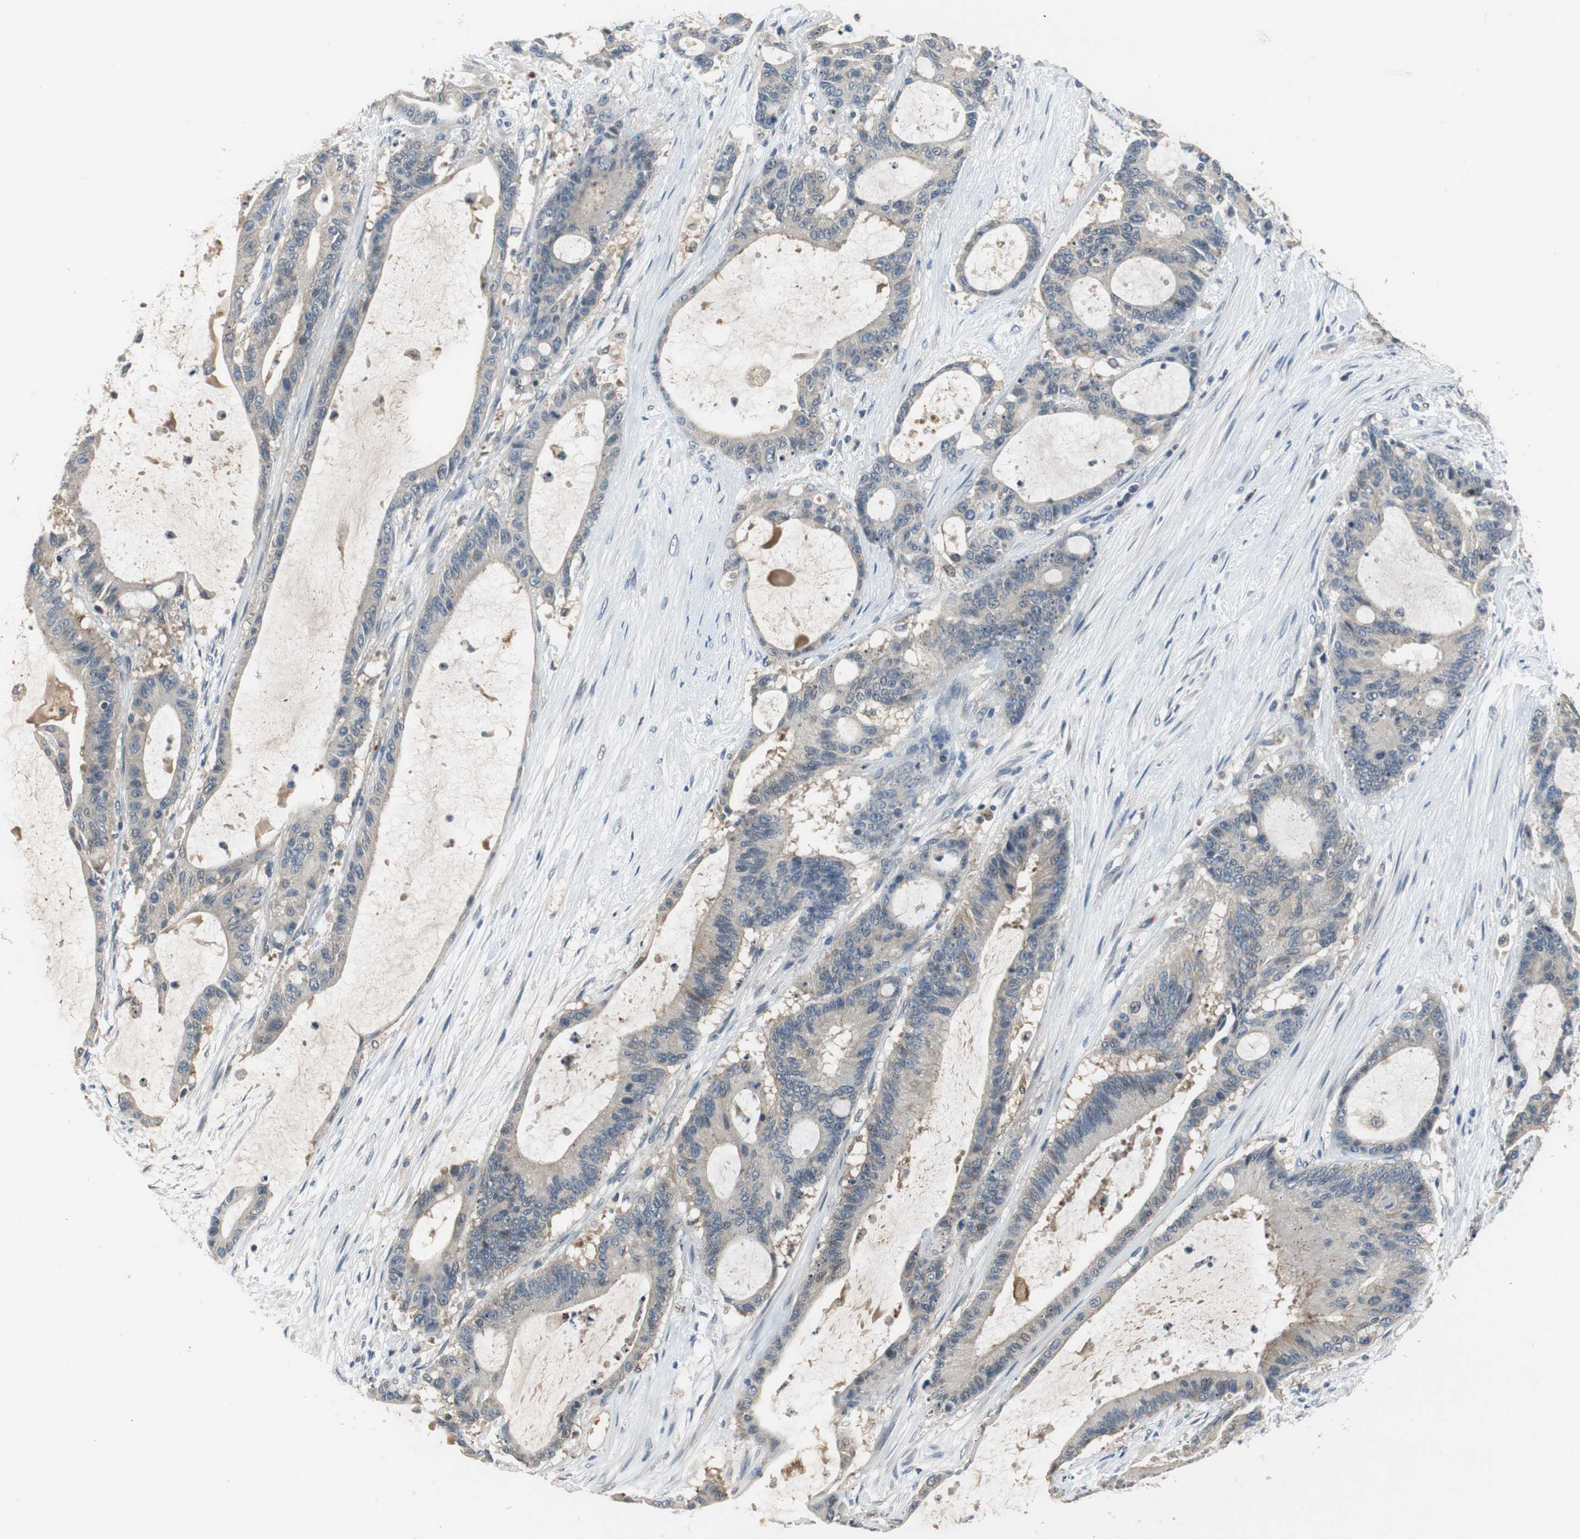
{"staining": {"intensity": "weak", "quantity": "25%-75%", "location": "cytoplasmic/membranous"}, "tissue": "liver cancer", "cell_type": "Tumor cells", "image_type": "cancer", "snomed": [{"axis": "morphology", "description": "Cholangiocarcinoma"}, {"axis": "topography", "description": "Liver"}], "caption": "DAB (3,3'-diaminobenzidine) immunohistochemical staining of liver cholangiocarcinoma displays weak cytoplasmic/membranous protein positivity in approximately 25%-75% of tumor cells. Using DAB (3,3'-diaminobenzidine) (brown) and hematoxylin (blue) stains, captured at high magnification using brightfield microscopy.", "gene": "GLCCI1", "patient": {"sex": "female", "age": 73}}